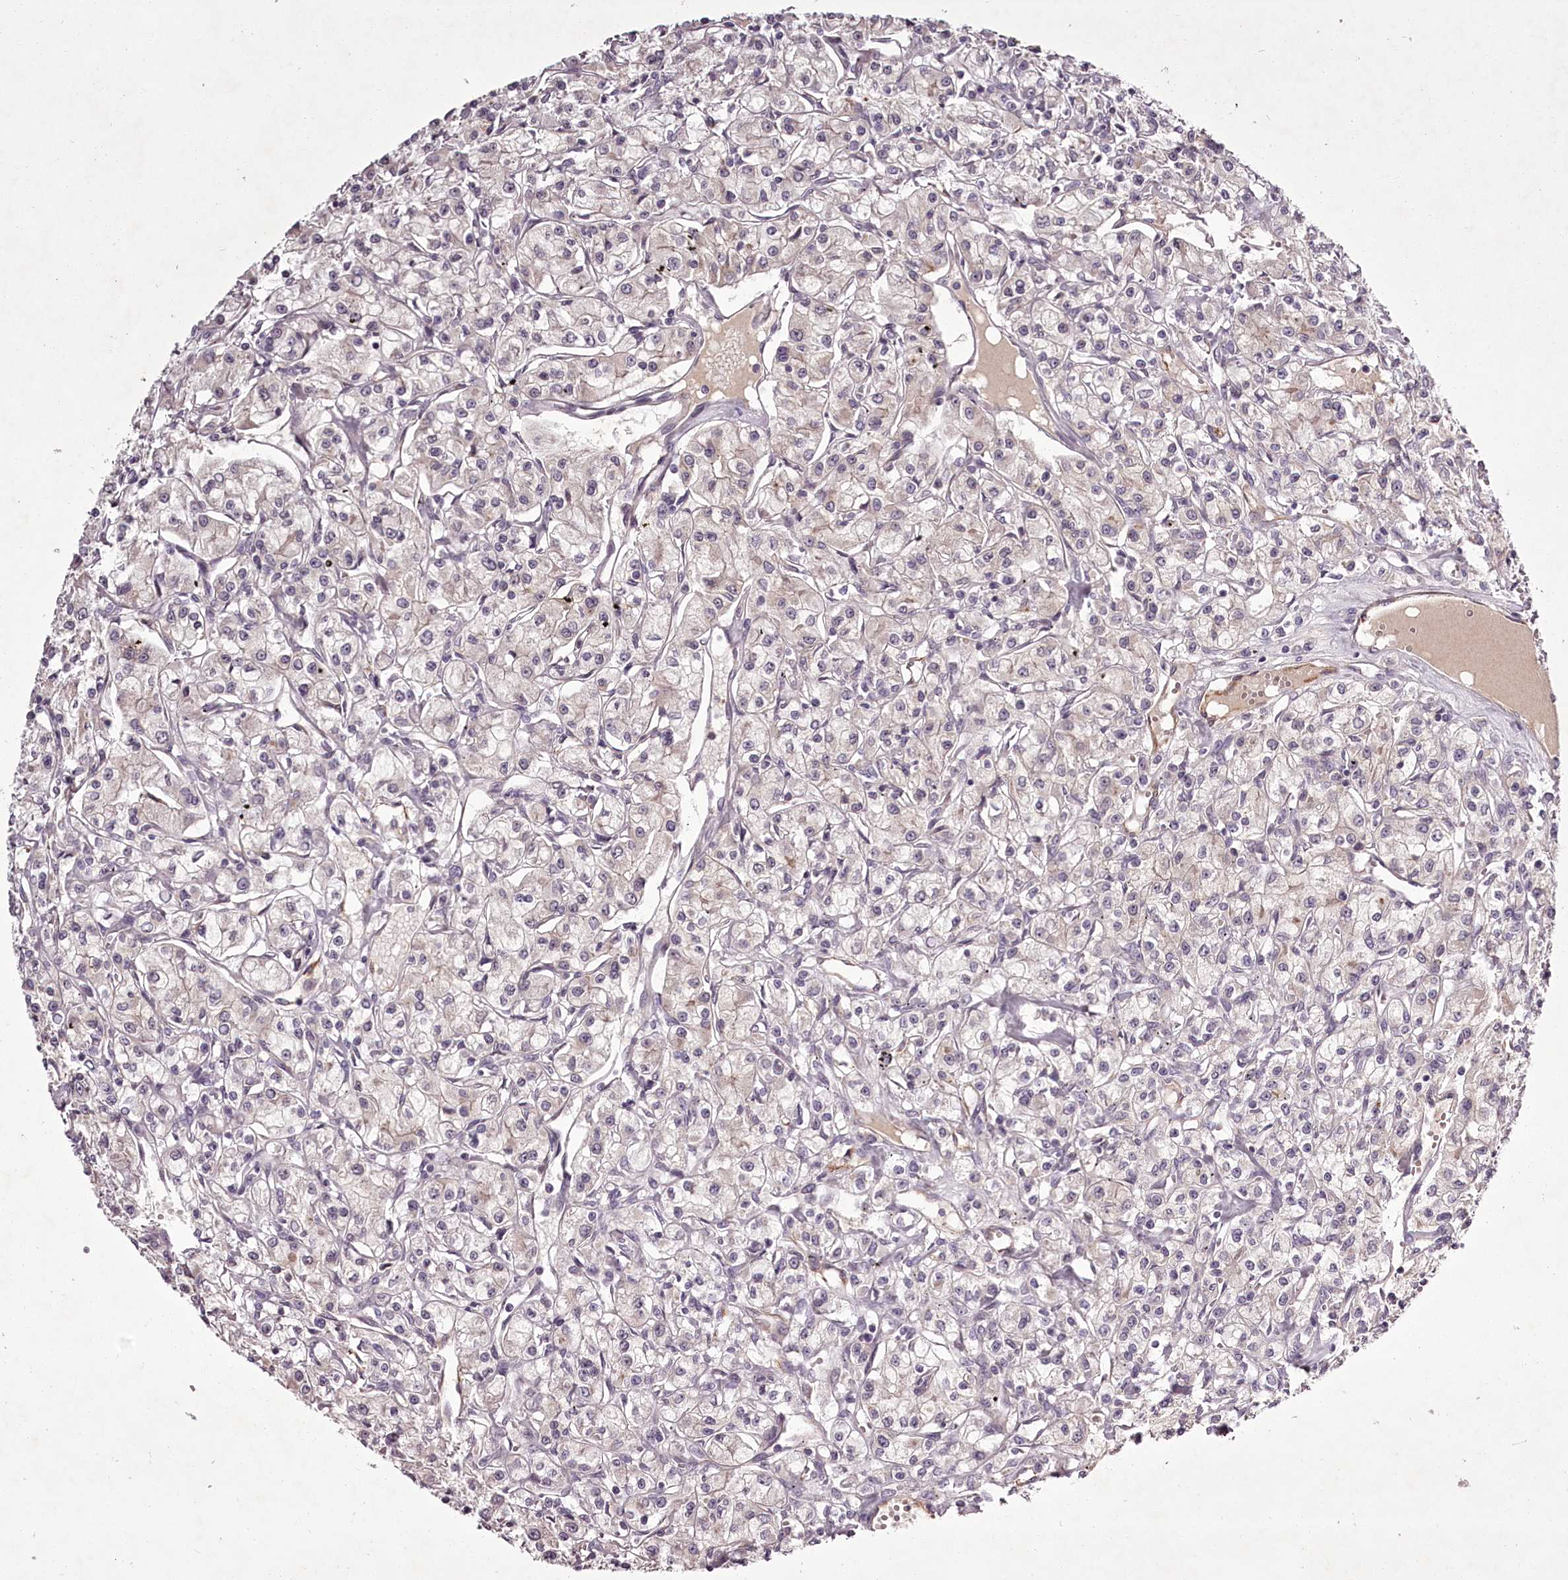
{"staining": {"intensity": "negative", "quantity": "none", "location": "none"}, "tissue": "renal cancer", "cell_type": "Tumor cells", "image_type": "cancer", "snomed": [{"axis": "morphology", "description": "Adenocarcinoma, NOS"}, {"axis": "topography", "description": "Kidney"}], "caption": "Immunohistochemical staining of human renal cancer demonstrates no significant positivity in tumor cells.", "gene": "RBMXL2", "patient": {"sex": "female", "age": 59}}